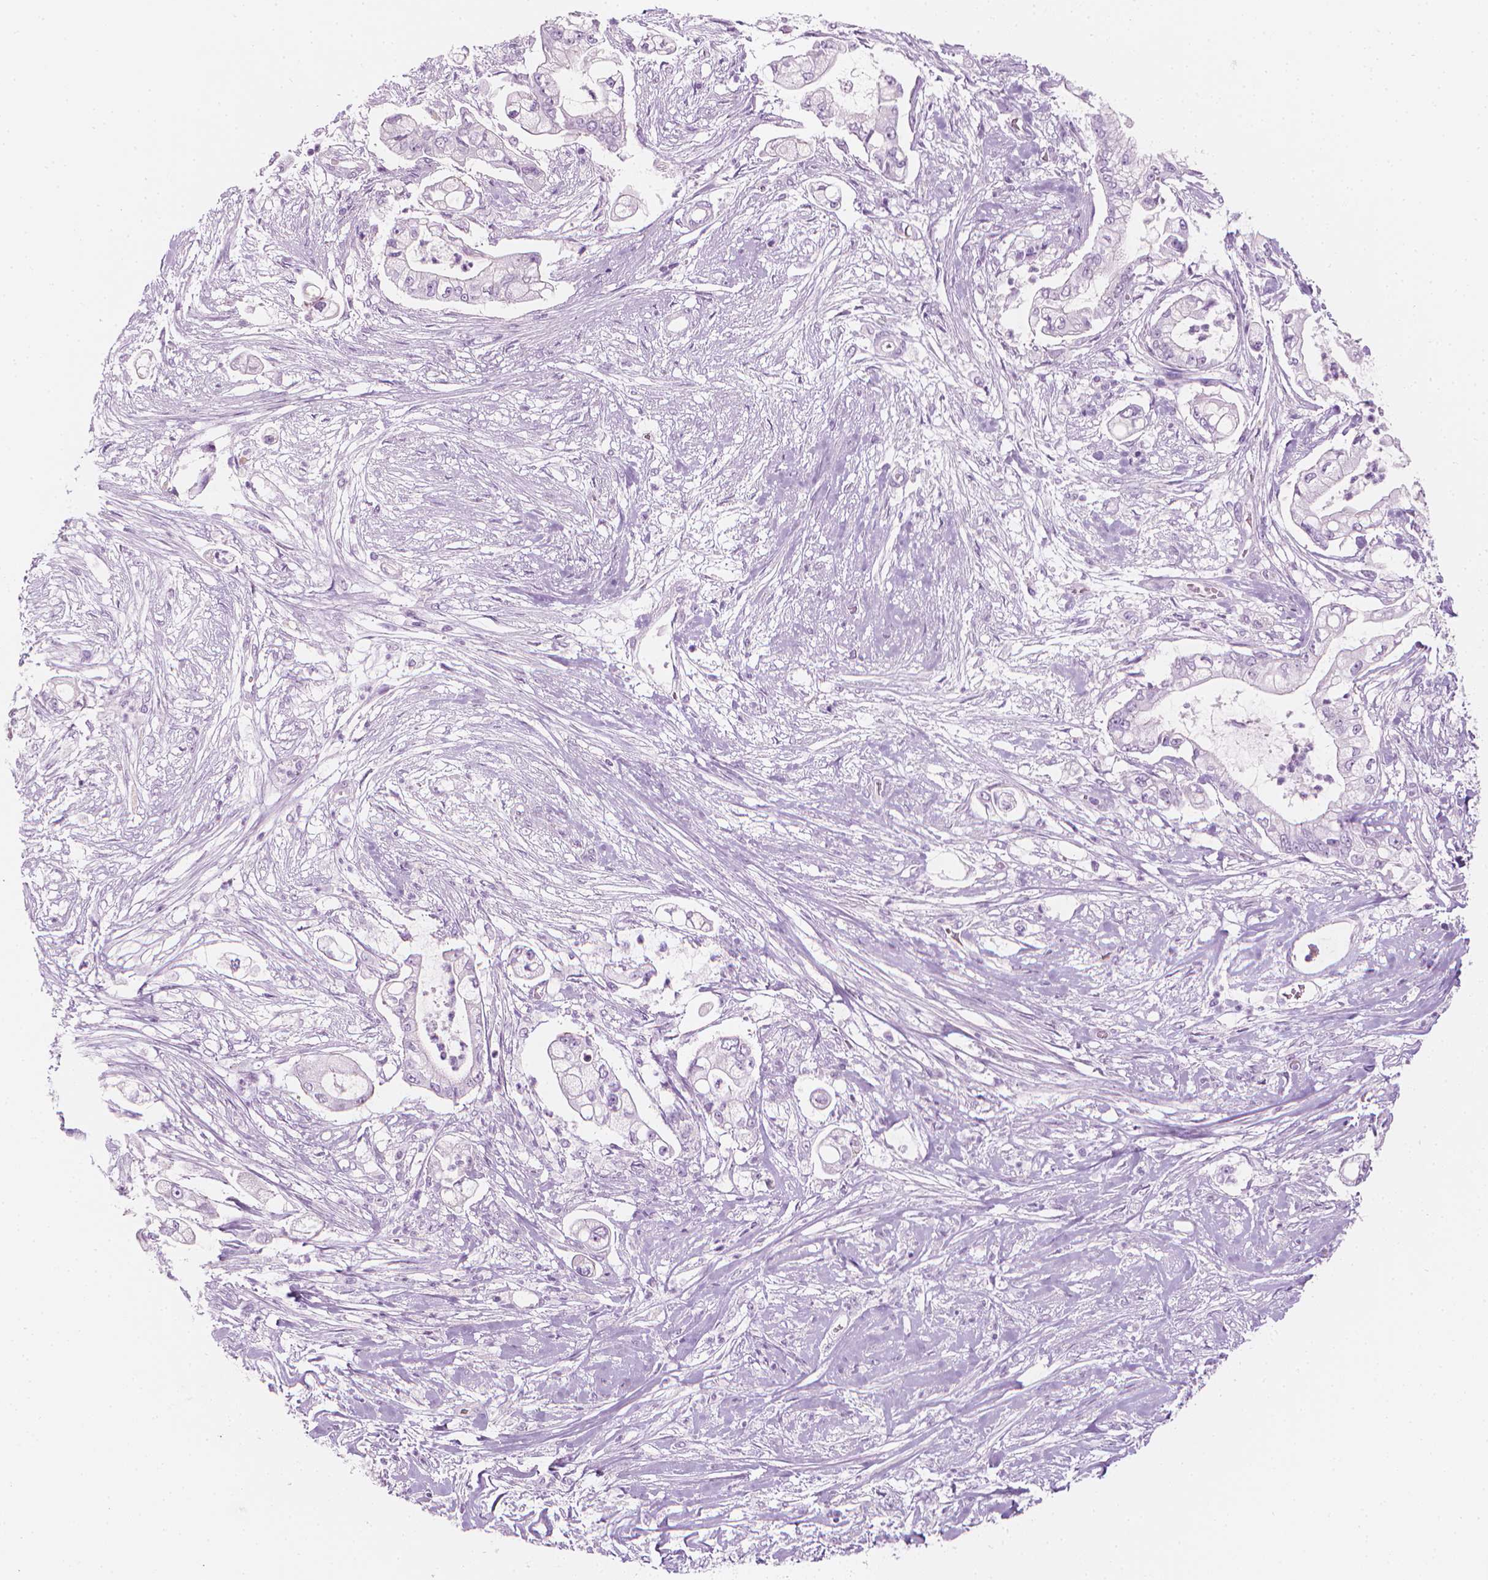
{"staining": {"intensity": "negative", "quantity": "none", "location": "none"}, "tissue": "pancreatic cancer", "cell_type": "Tumor cells", "image_type": "cancer", "snomed": [{"axis": "morphology", "description": "Adenocarcinoma, NOS"}, {"axis": "topography", "description": "Pancreas"}], "caption": "Tumor cells are negative for brown protein staining in pancreatic cancer (adenocarcinoma).", "gene": "SCG3", "patient": {"sex": "female", "age": 69}}